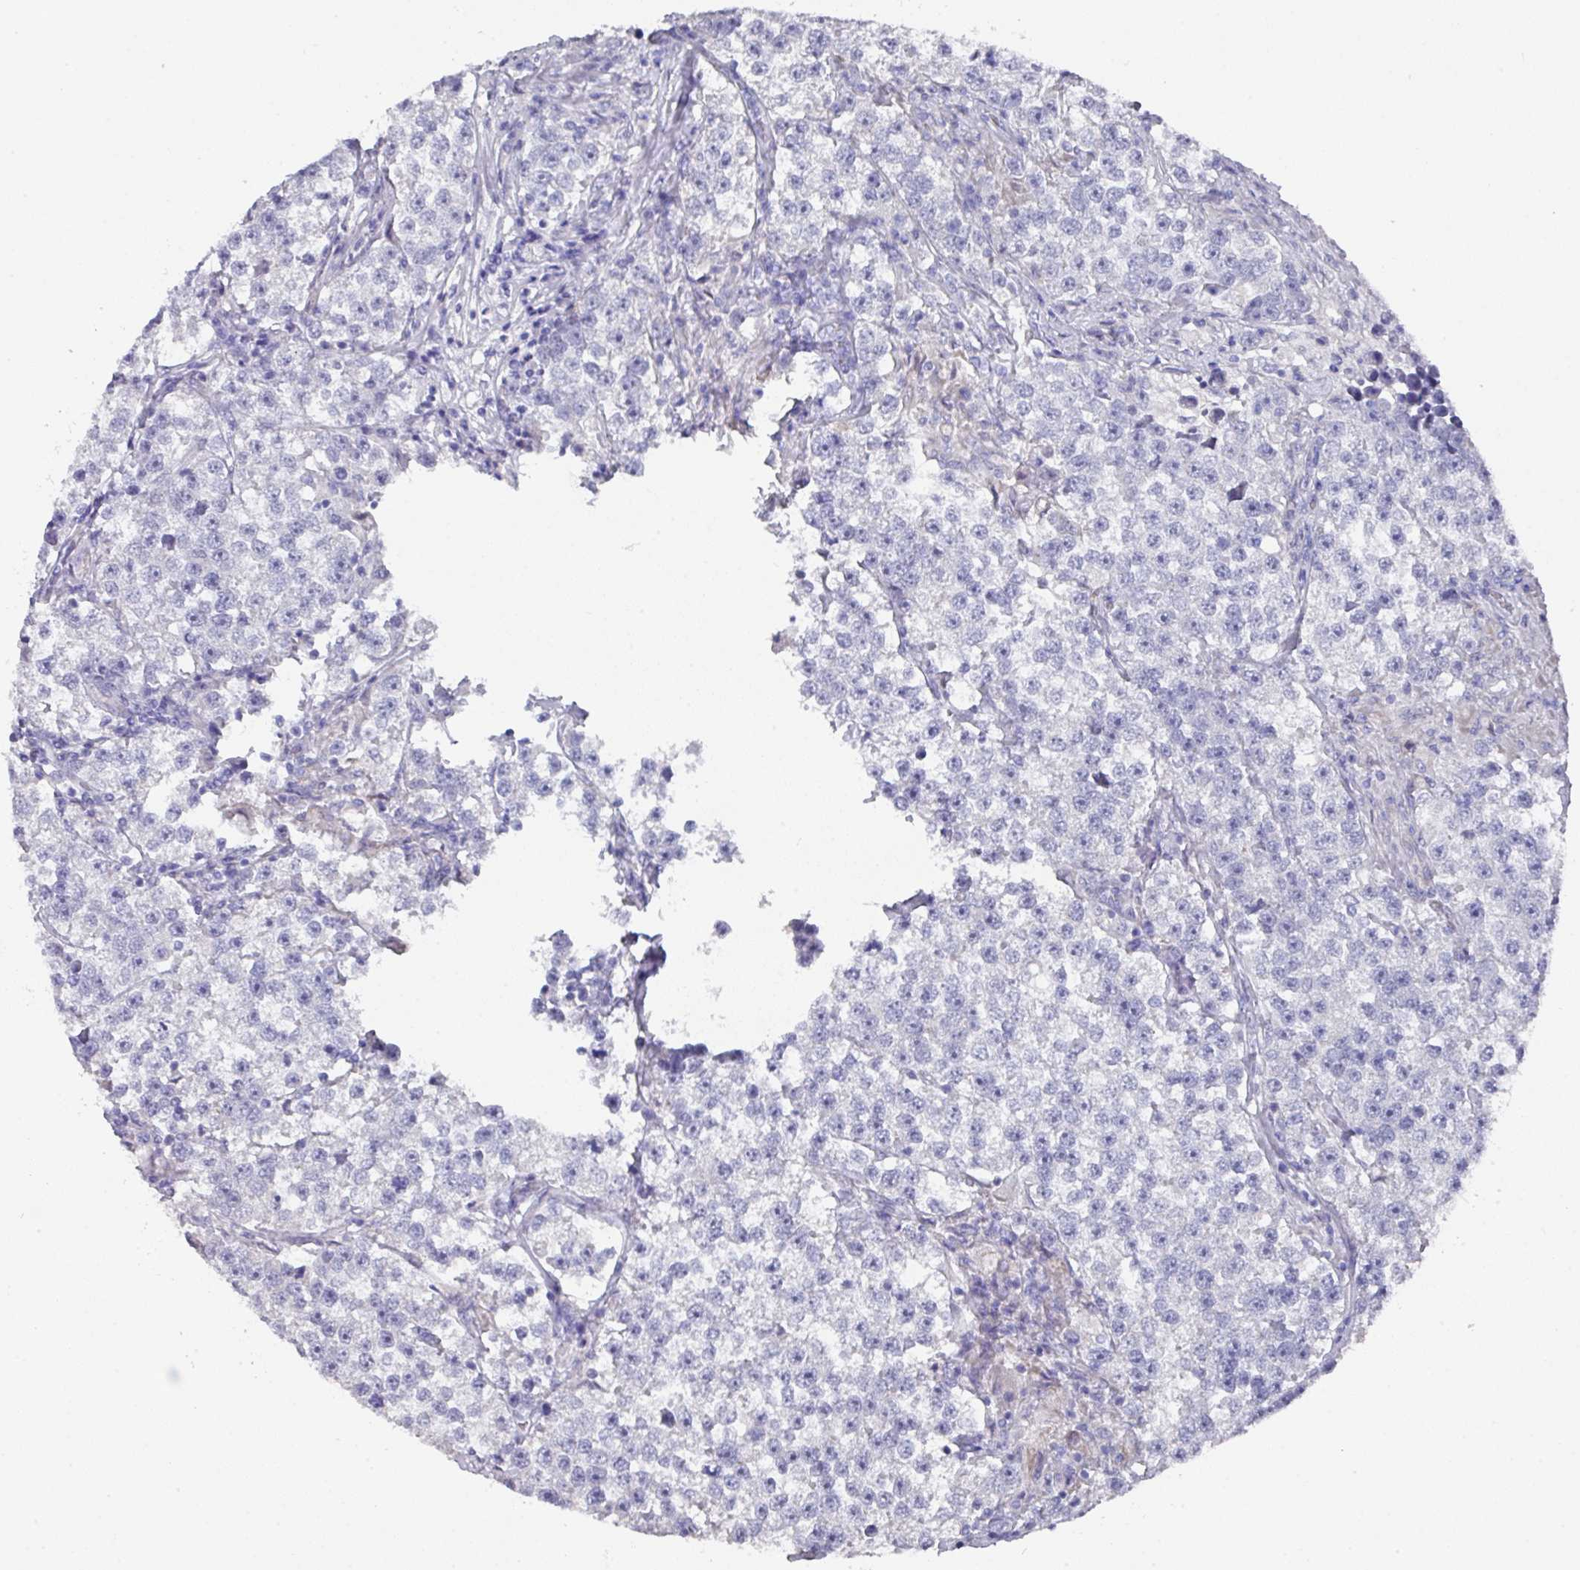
{"staining": {"intensity": "negative", "quantity": "none", "location": "none"}, "tissue": "testis cancer", "cell_type": "Tumor cells", "image_type": "cancer", "snomed": [{"axis": "morphology", "description": "Seminoma, NOS"}, {"axis": "topography", "description": "Testis"}], "caption": "Immunohistochemistry of human testis seminoma exhibits no positivity in tumor cells.", "gene": "DAZL", "patient": {"sex": "male", "age": 46}}